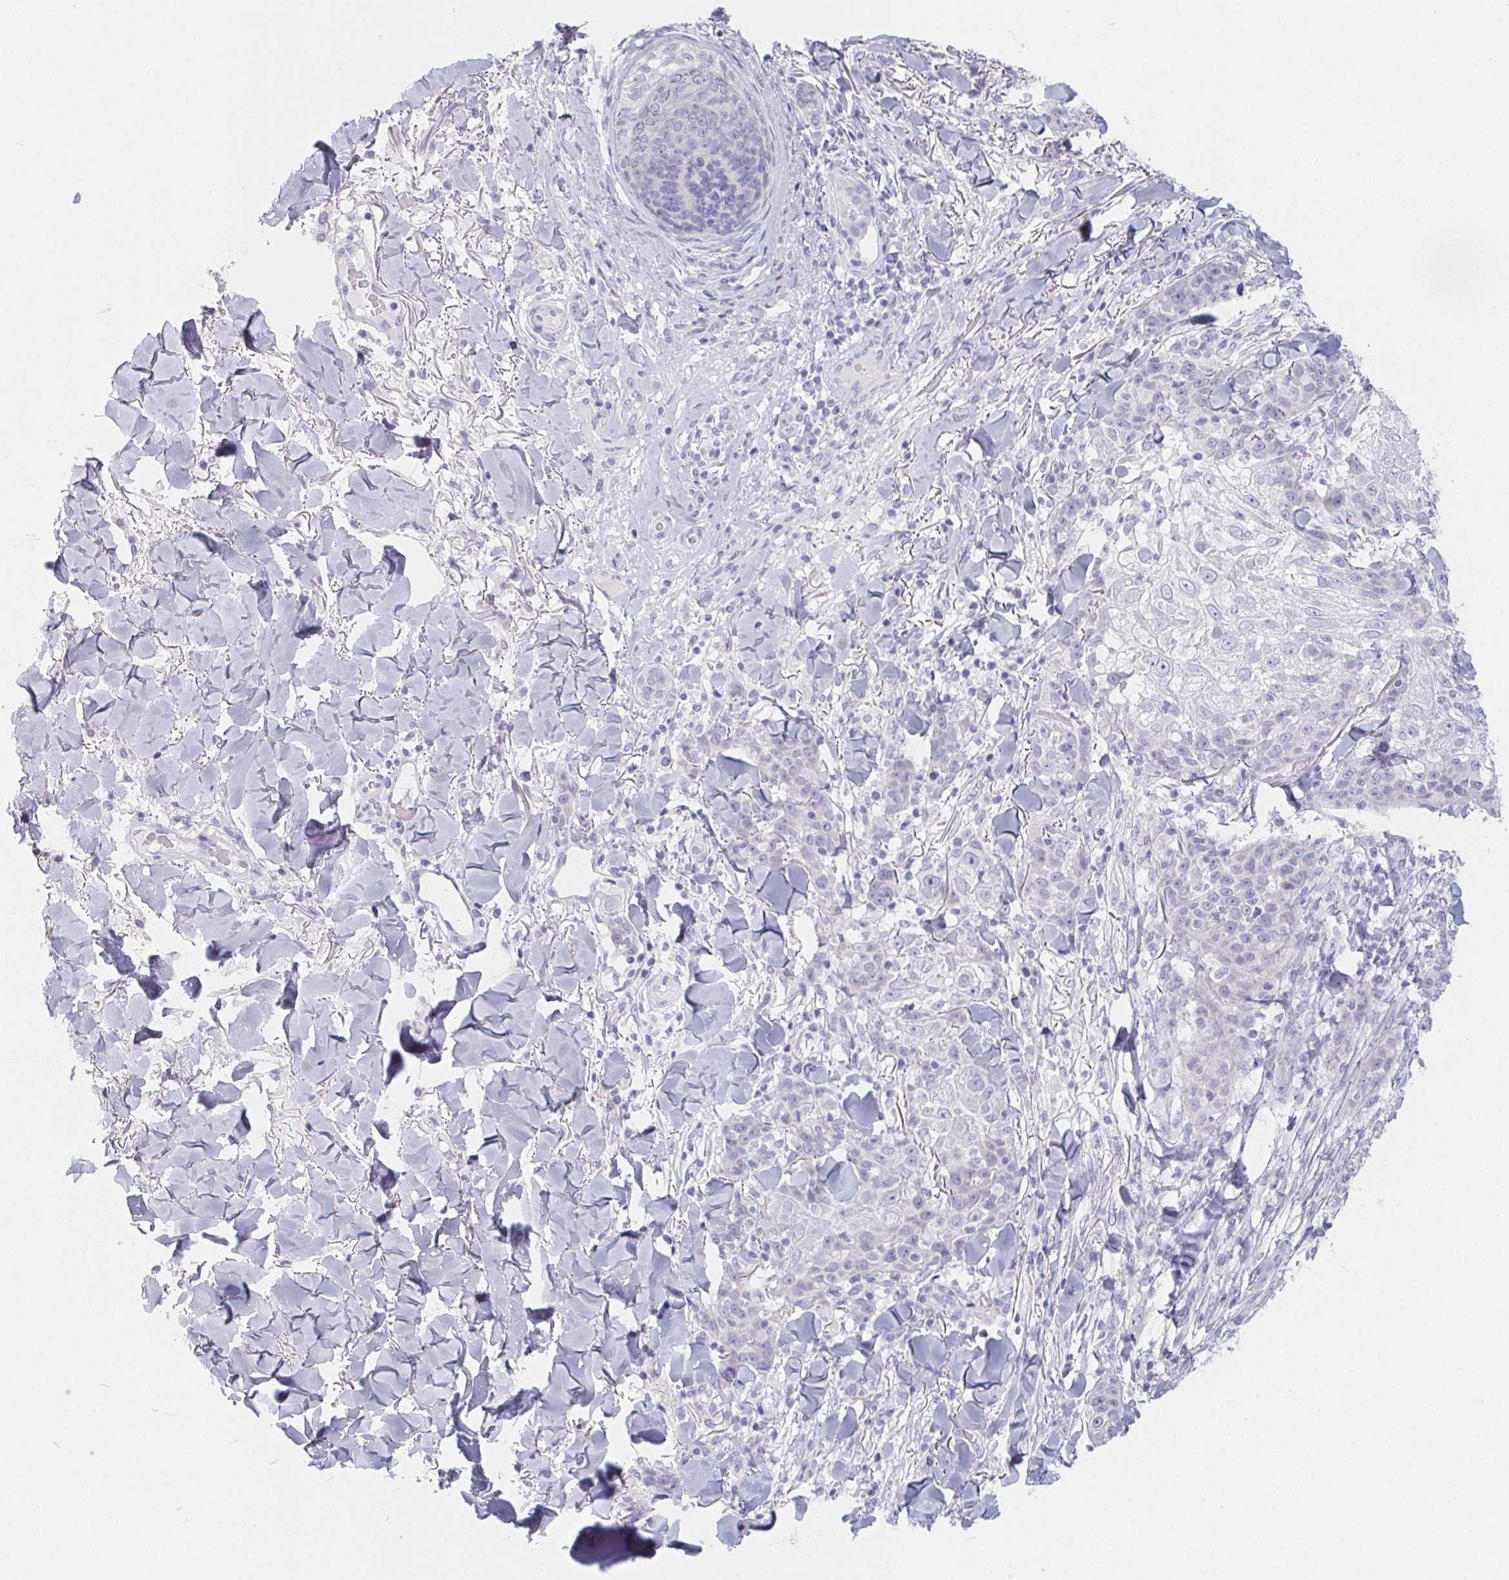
{"staining": {"intensity": "negative", "quantity": "none", "location": "none"}, "tissue": "skin cancer", "cell_type": "Tumor cells", "image_type": "cancer", "snomed": [{"axis": "morphology", "description": "Normal tissue, NOS"}, {"axis": "morphology", "description": "Squamous cell carcinoma, NOS"}, {"axis": "topography", "description": "Skin"}], "caption": "Skin cancer was stained to show a protein in brown. There is no significant staining in tumor cells. (DAB IHC visualized using brightfield microscopy, high magnification).", "gene": "GLIPR1L1", "patient": {"sex": "female", "age": 83}}